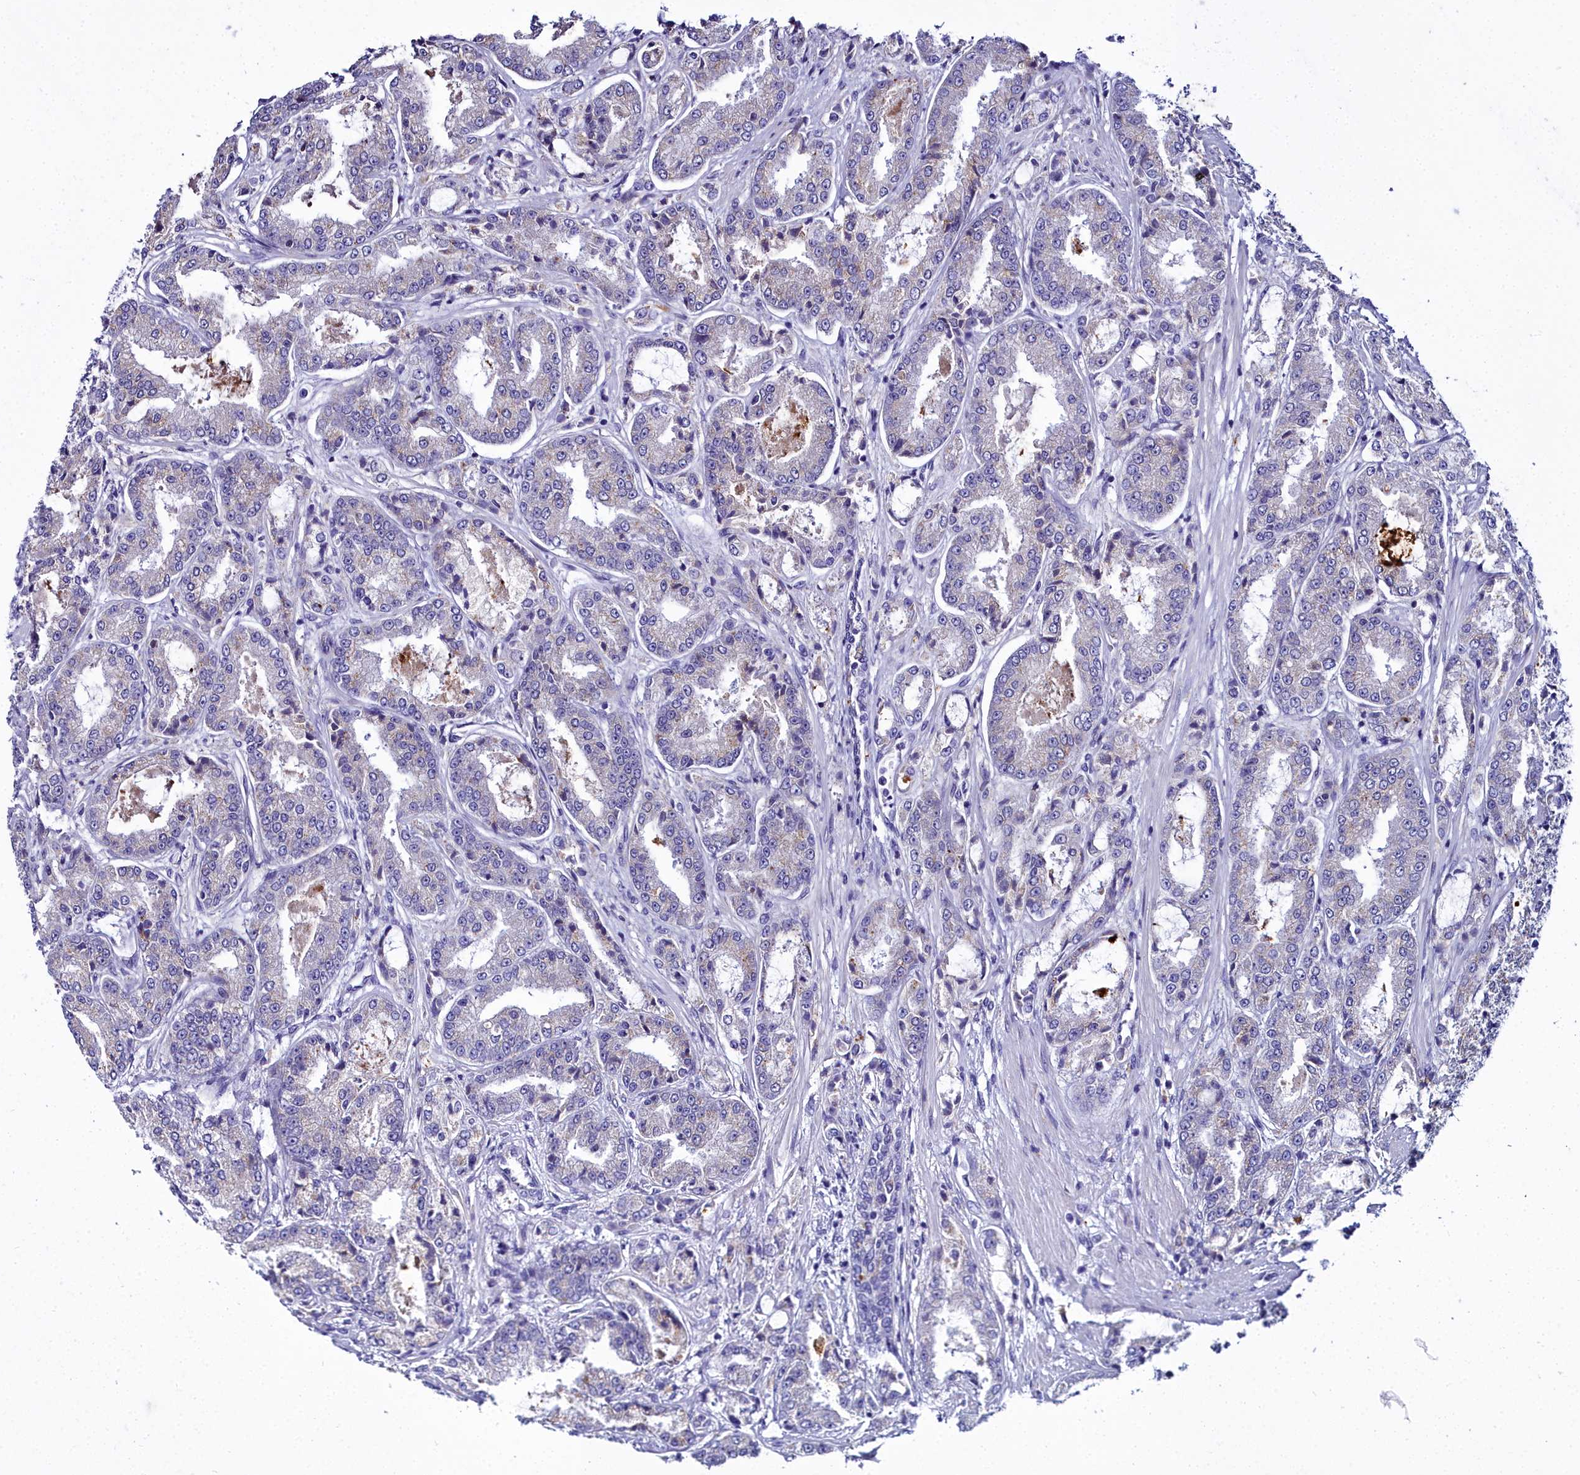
{"staining": {"intensity": "negative", "quantity": "none", "location": "none"}, "tissue": "prostate cancer", "cell_type": "Tumor cells", "image_type": "cancer", "snomed": [{"axis": "morphology", "description": "Adenocarcinoma, High grade"}, {"axis": "topography", "description": "Prostate"}], "caption": "There is no significant staining in tumor cells of prostate high-grade adenocarcinoma.", "gene": "ELAPOR2", "patient": {"sex": "male", "age": 71}}